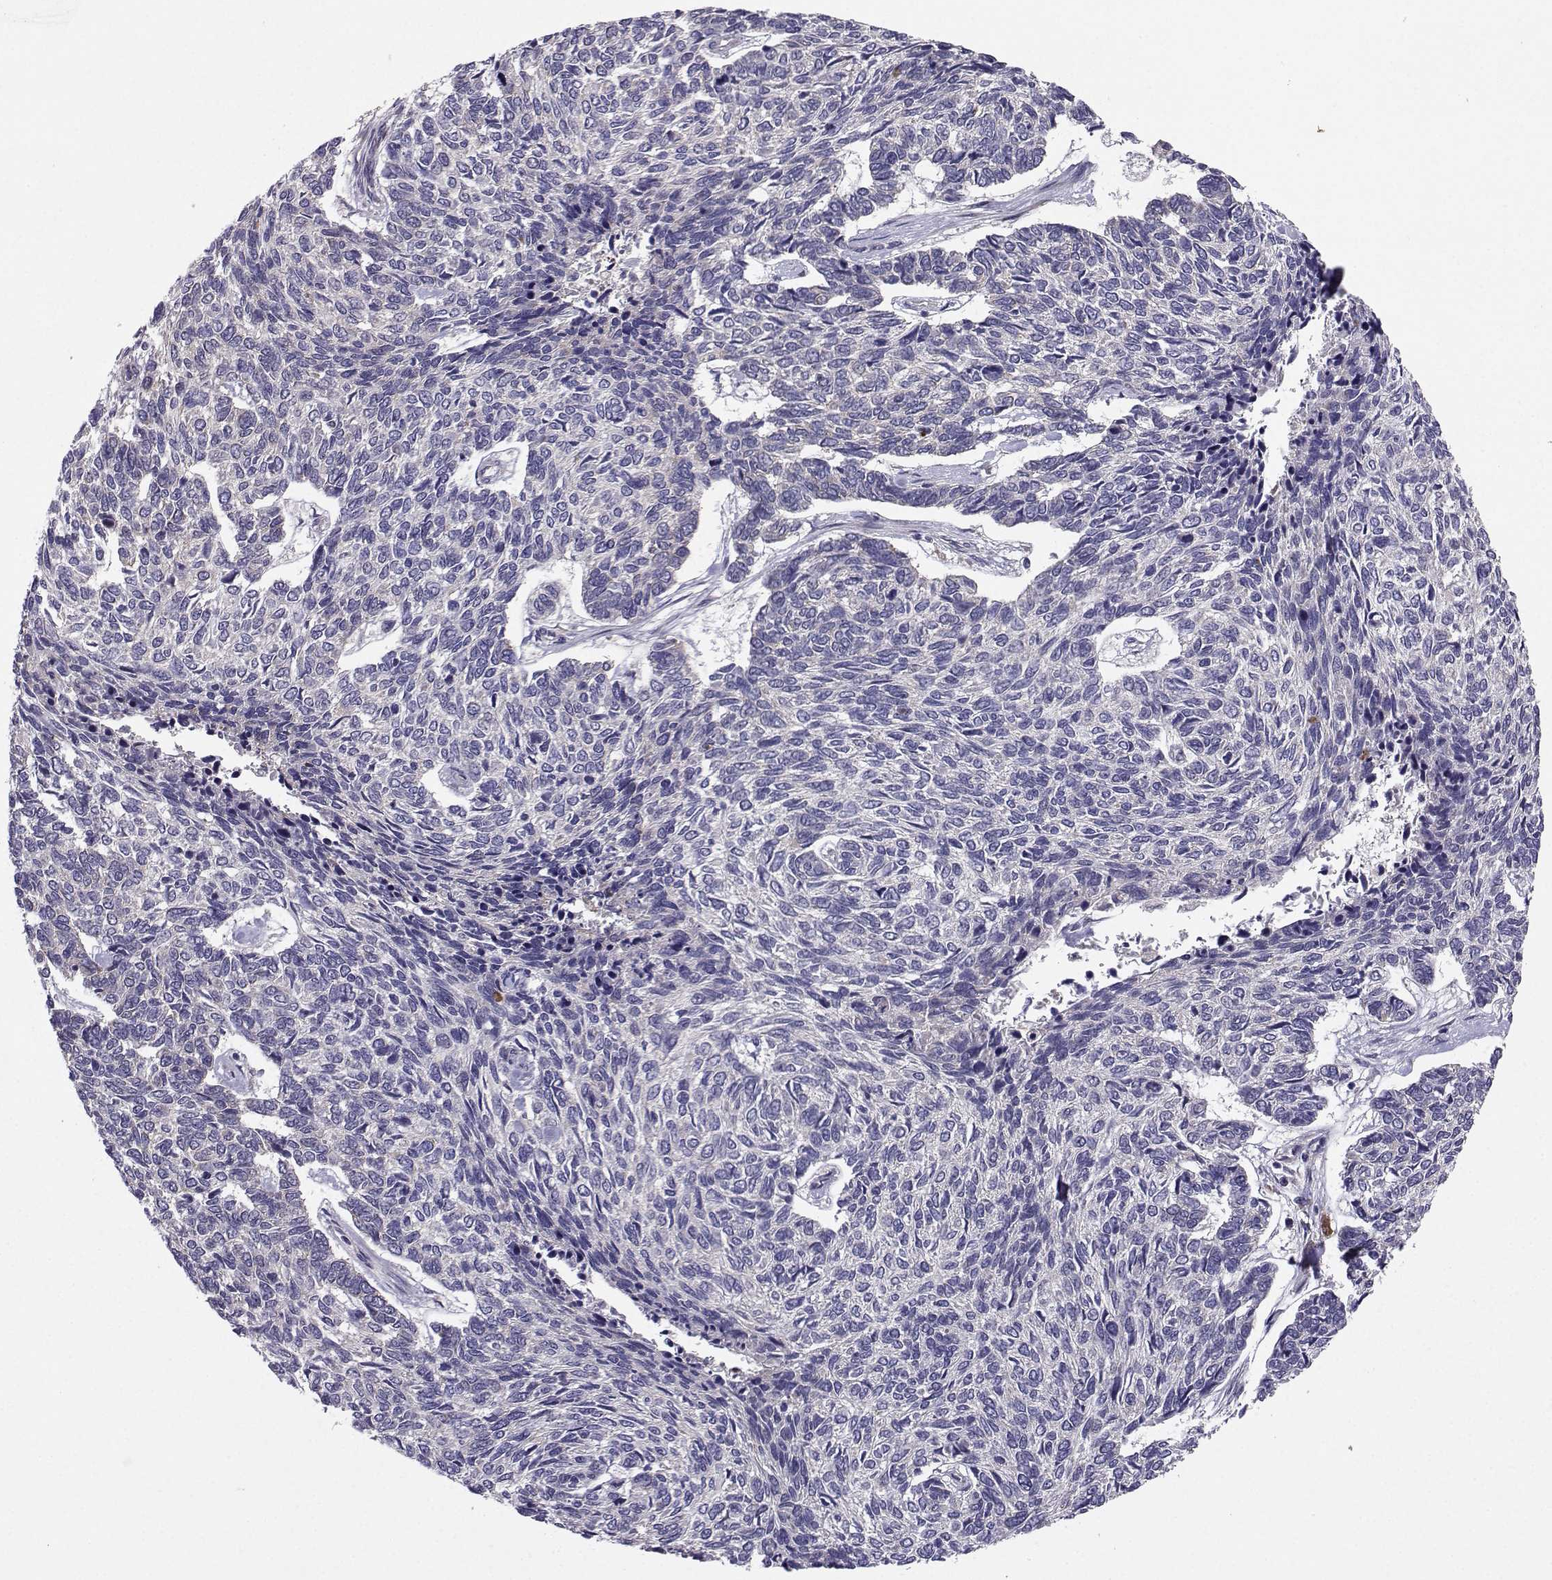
{"staining": {"intensity": "negative", "quantity": "none", "location": "none"}, "tissue": "skin cancer", "cell_type": "Tumor cells", "image_type": "cancer", "snomed": [{"axis": "morphology", "description": "Basal cell carcinoma"}, {"axis": "topography", "description": "Skin"}], "caption": "The IHC micrograph has no significant staining in tumor cells of skin cancer tissue.", "gene": "STXBP5", "patient": {"sex": "female", "age": 65}}